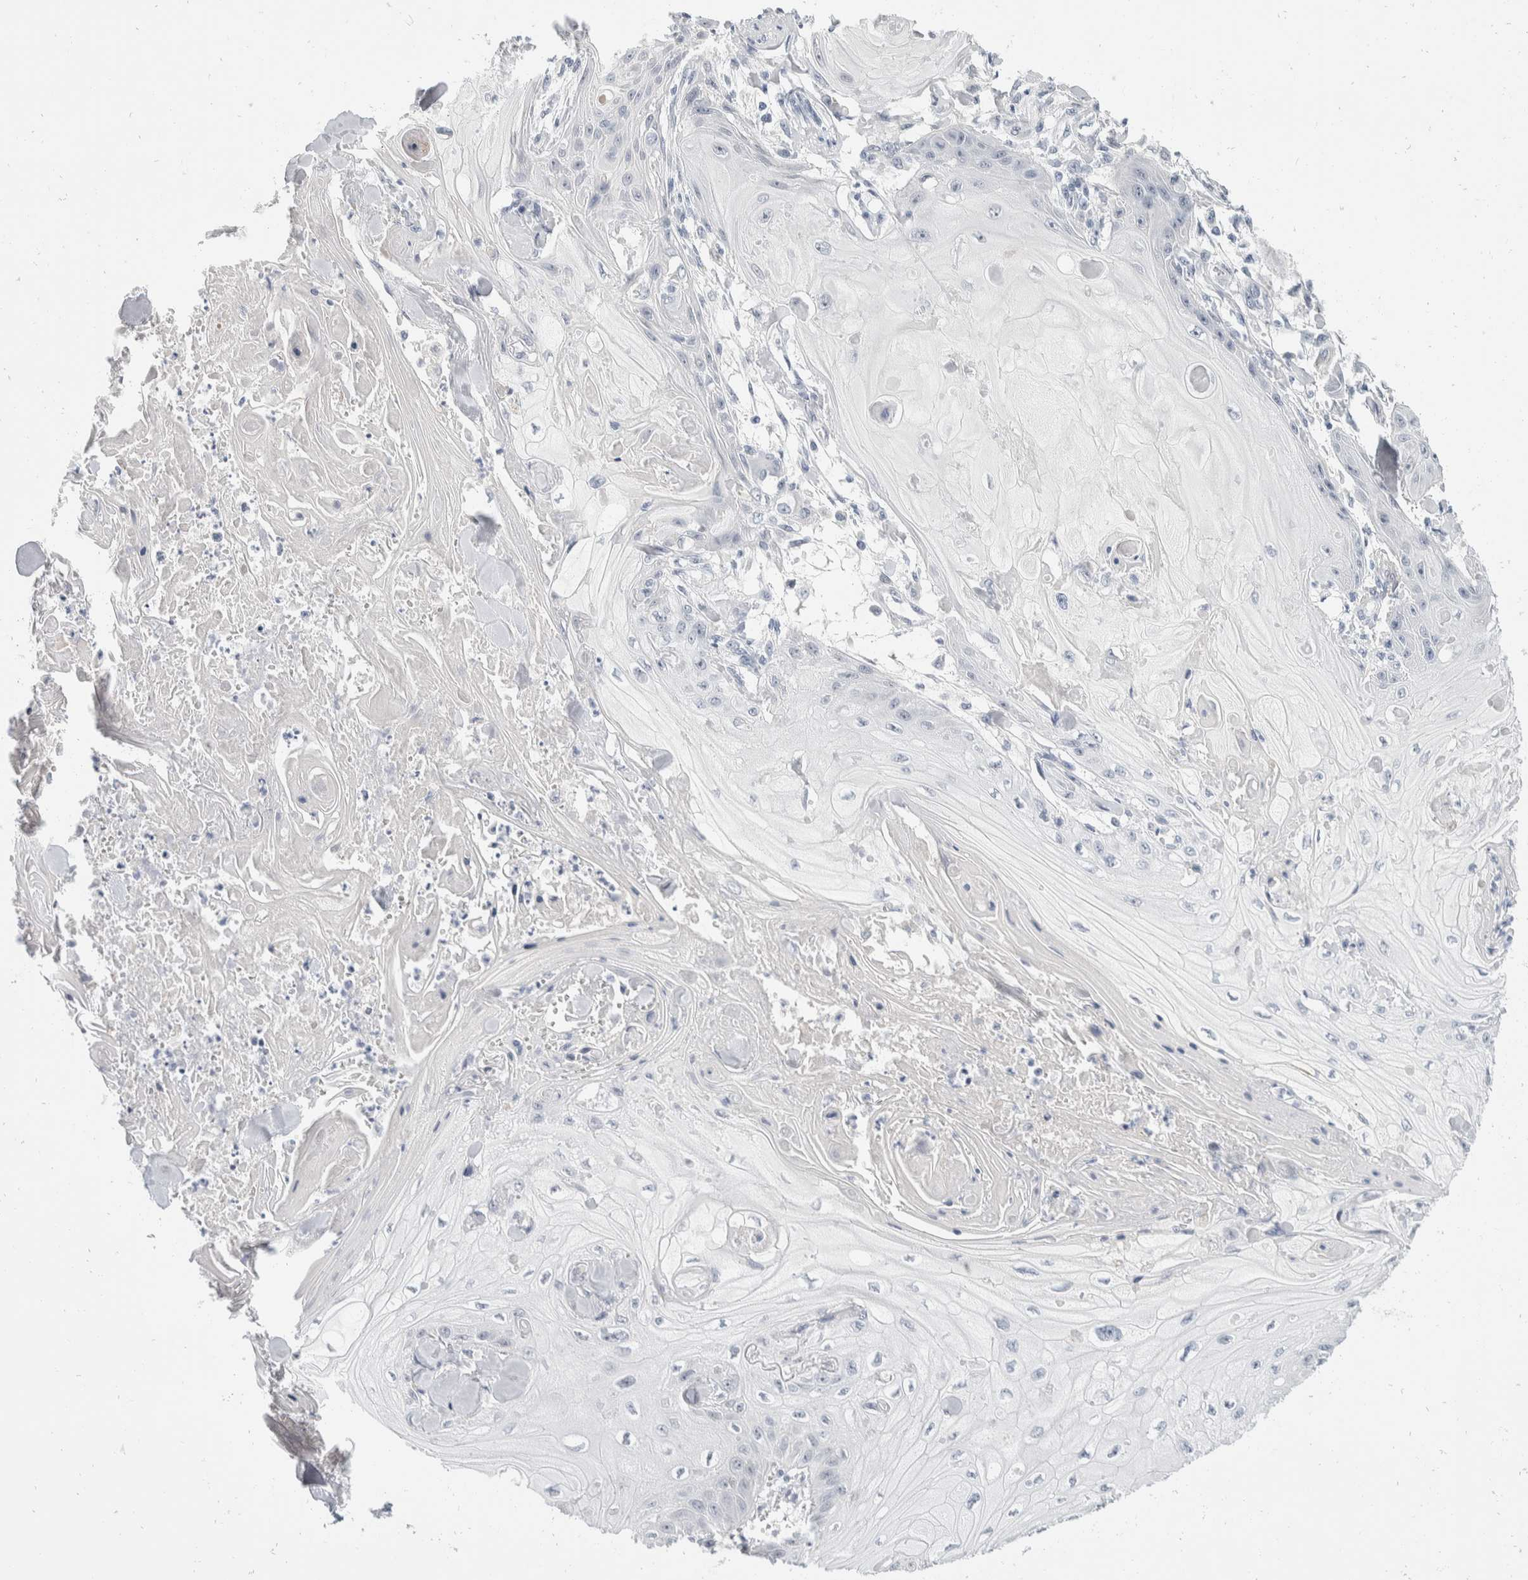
{"staining": {"intensity": "negative", "quantity": "none", "location": "none"}, "tissue": "skin cancer", "cell_type": "Tumor cells", "image_type": "cancer", "snomed": [{"axis": "morphology", "description": "Squamous cell carcinoma, NOS"}, {"axis": "topography", "description": "Skin"}], "caption": "Immunohistochemical staining of human squamous cell carcinoma (skin) shows no significant expression in tumor cells.", "gene": "CATSPERD", "patient": {"sex": "male", "age": 74}}